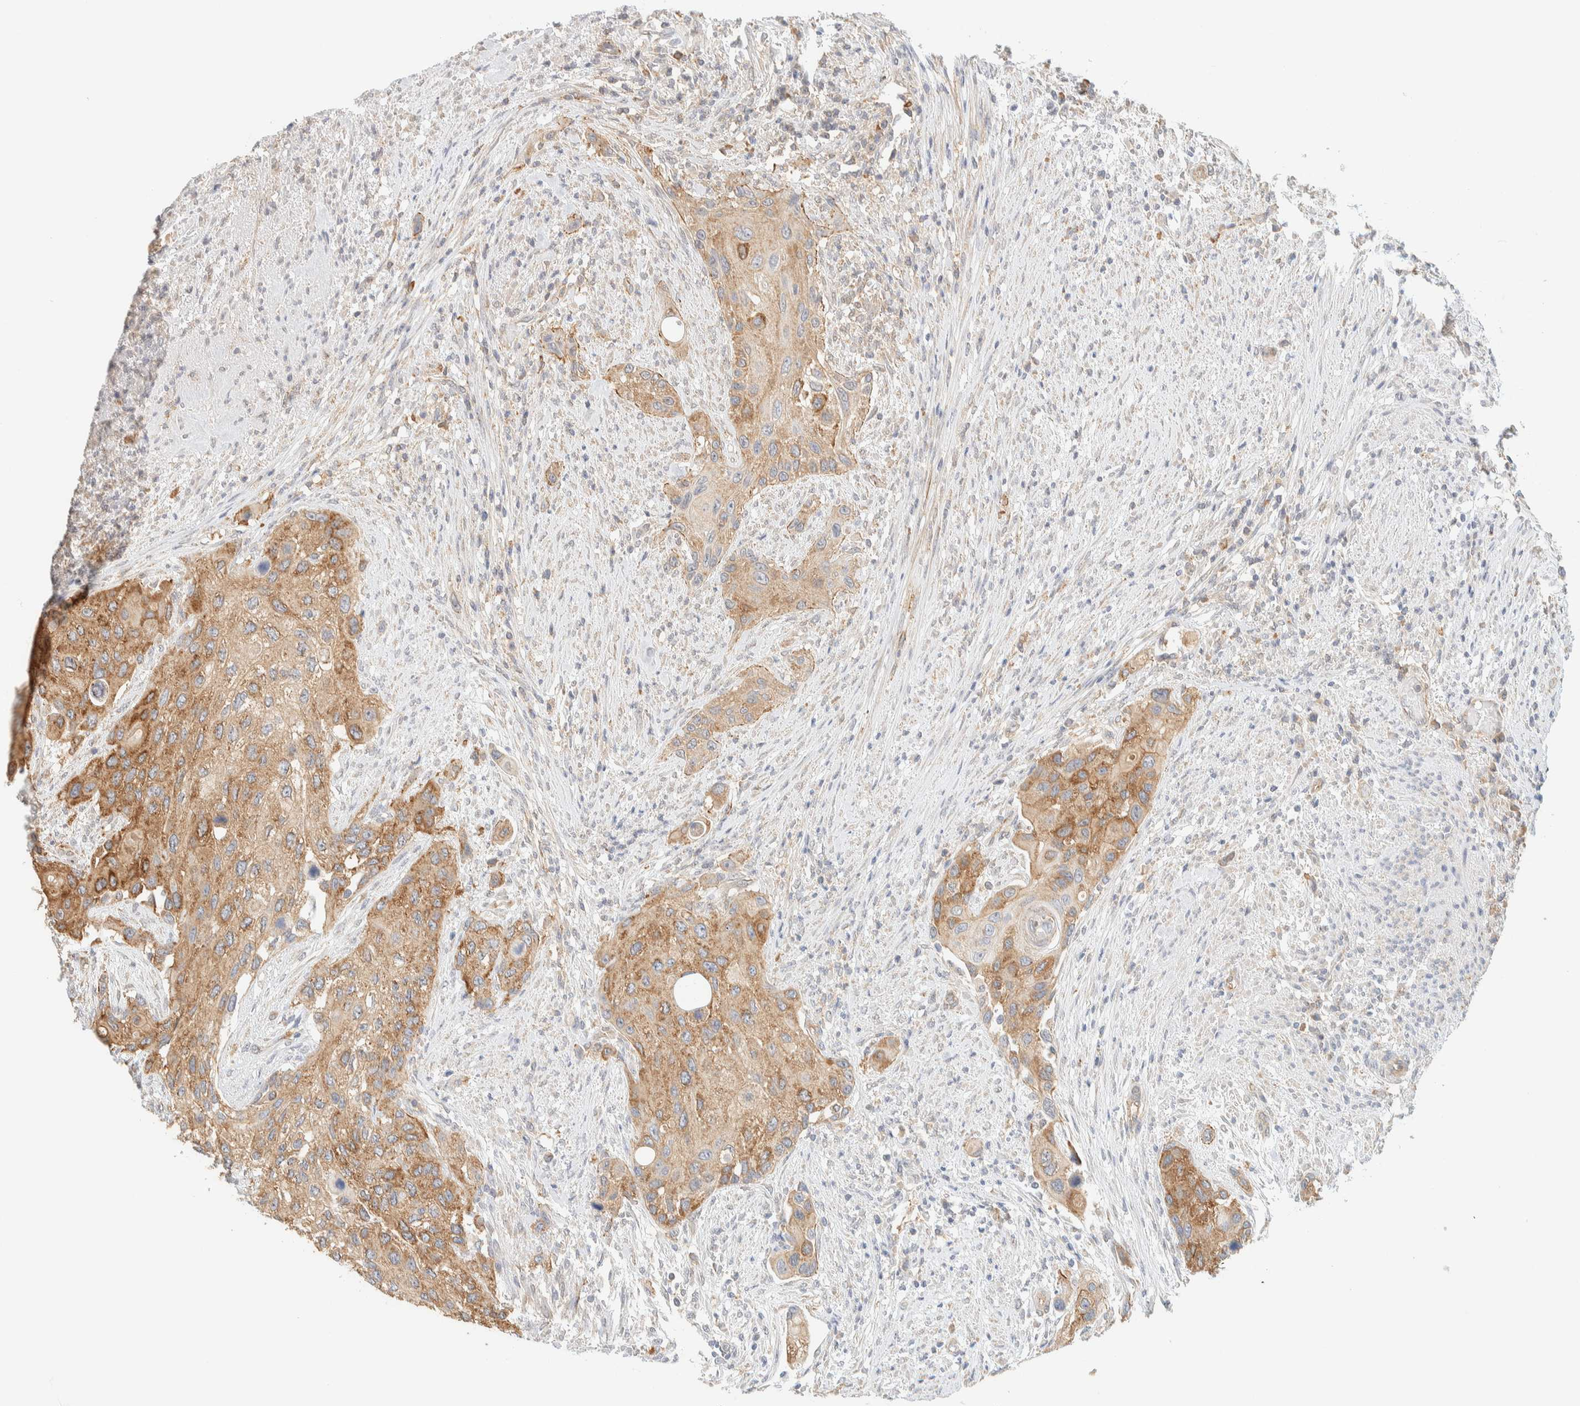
{"staining": {"intensity": "moderate", "quantity": ">75%", "location": "cytoplasmic/membranous"}, "tissue": "urothelial cancer", "cell_type": "Tumor cells", "image_type": "cancer", "snomed": [{"axis": "morphology", "description": "Urothelial carcinoma, High grade"}, {"axis": "topography", "description": "Urinary bladder"}], "caption": "Human urothelial cancer stained with a protein marker exhibits moderate staining in tumor cells.", "gene": "TBC1D8B", "patient": {"sex": "female", "age": 56}}